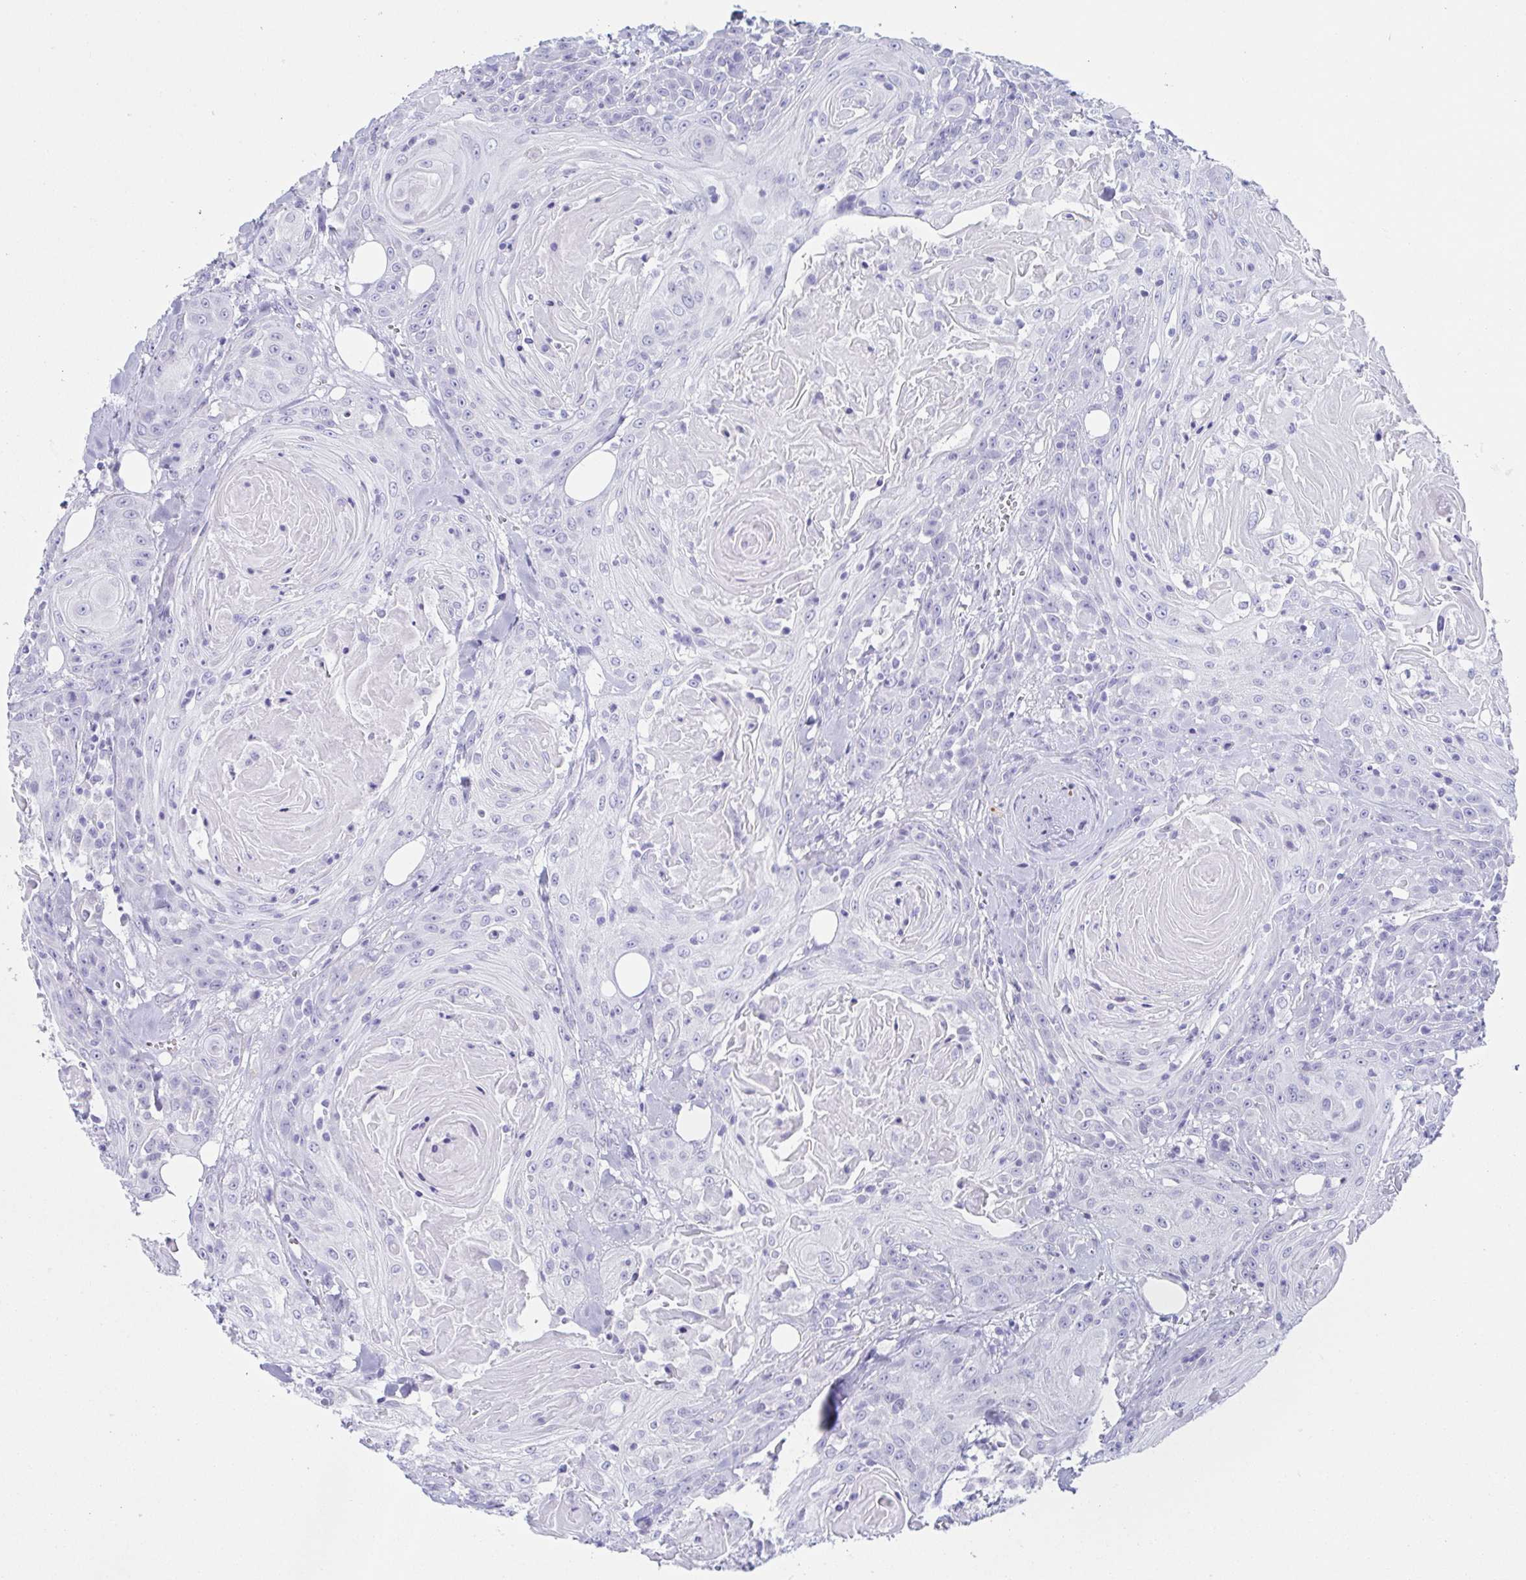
{"staining": {"intensity": "negative", "quantity": "none", "location": "none"}, "tissue": "head and neck cancer", "cell_type": "Tumor cells", "image_type": "cancer", "snomed": [{"axis": "morphology", "description": "Squamous cell carcinoma, NOS"}, {"axis": "topography", "description": "Head-Neck"}], "caption": "DAB (3,3'-diaminobenzidine) immunohistochemical staining of head and neck cancer (squamous cell carcinoma) reveals no significant expression in tumor cells.", "gene": "PRR27", "patient": {"sex": "female", "age": 84}}